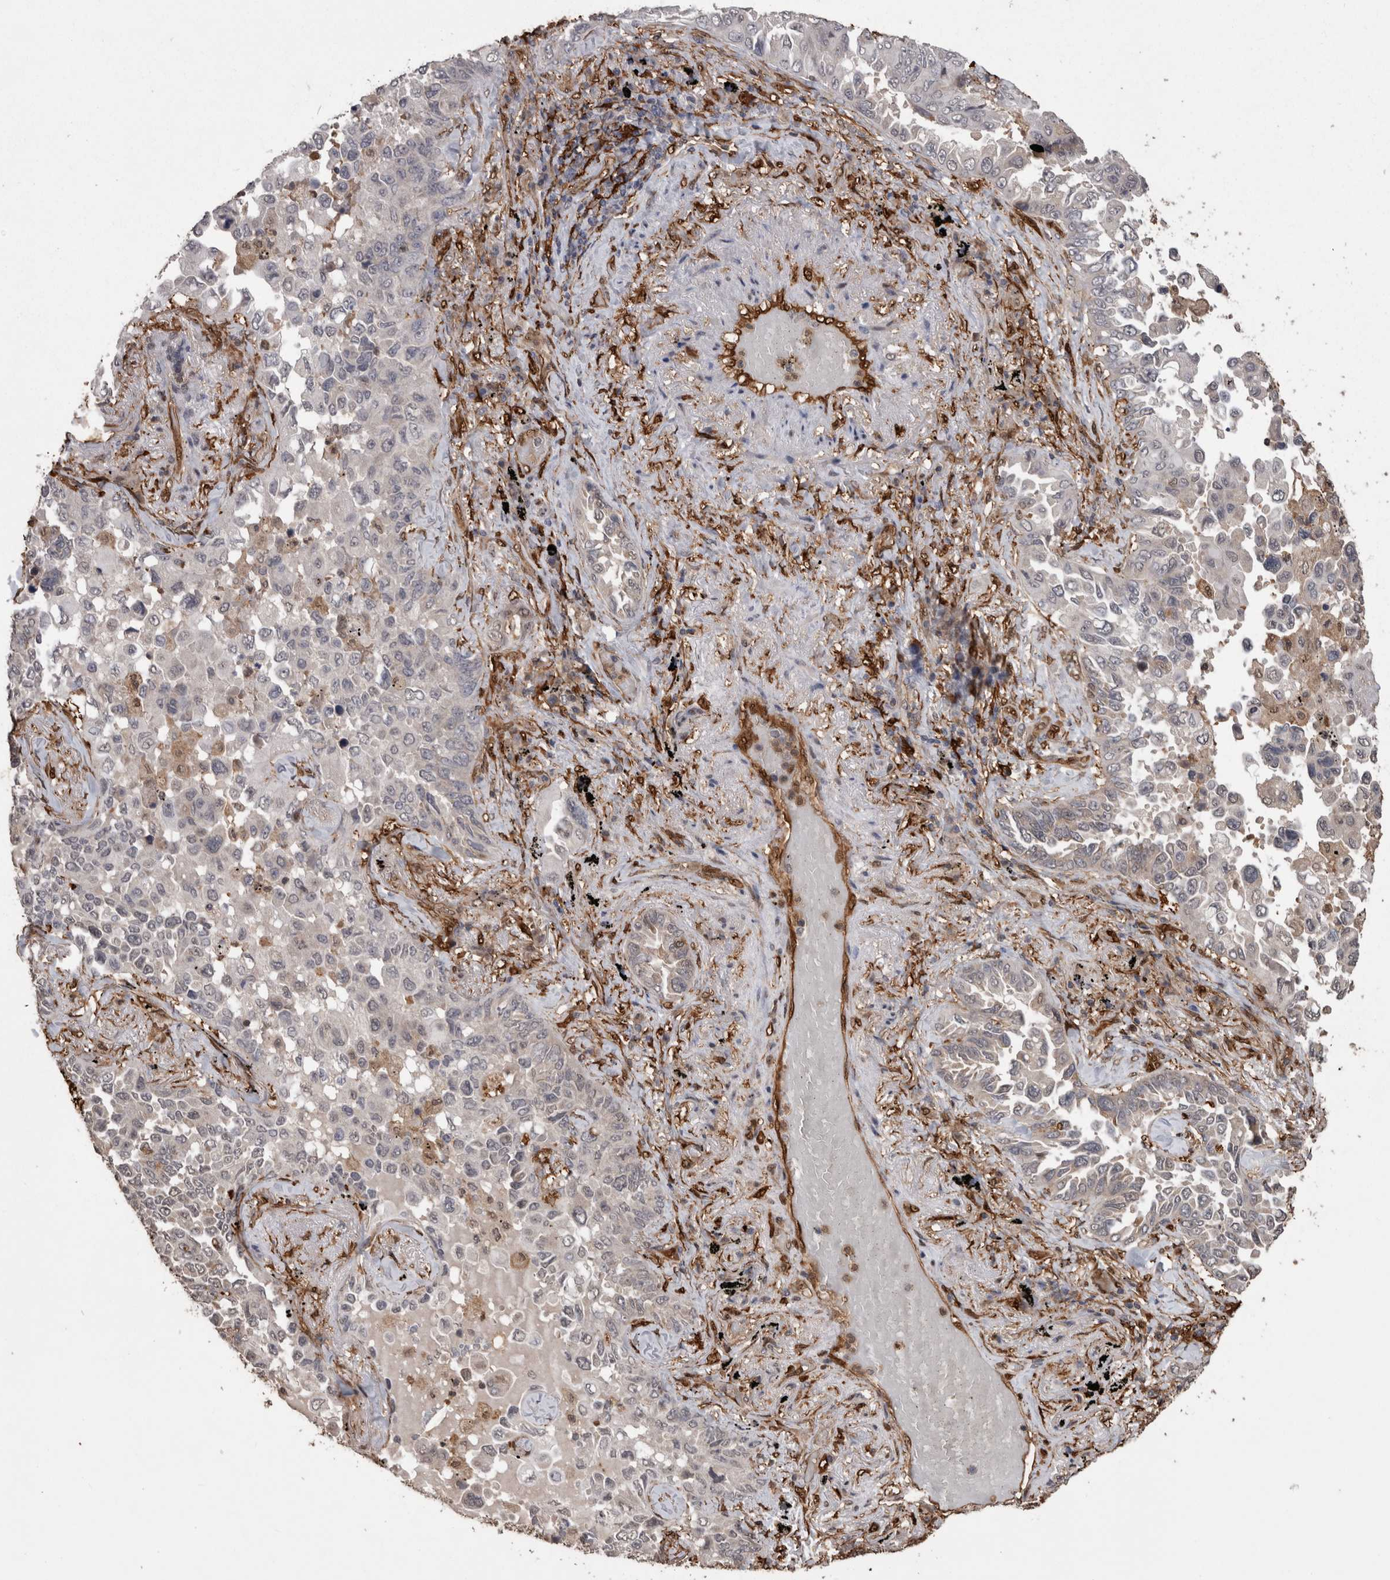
{"staining": {"intensity": "negative", "quantity": "none", "location": "none"}, "tissue": "lung cancer", "cell_type": "Tumor cells", "image_type": "cancer", "snomed": [{"axis": "morphology", "description": "Adenocarcinoma, NOS"}, {"axis": "topography", "description": "Lung"}], "caption": "High magnification brightfield microscopy of lung cancer stained with DAB (brown) and counterstained with hematoxylin (blue): tumor cells show no significant expression.", "gene": "LXN", "patient": {"sex": "female", "age": 67}}